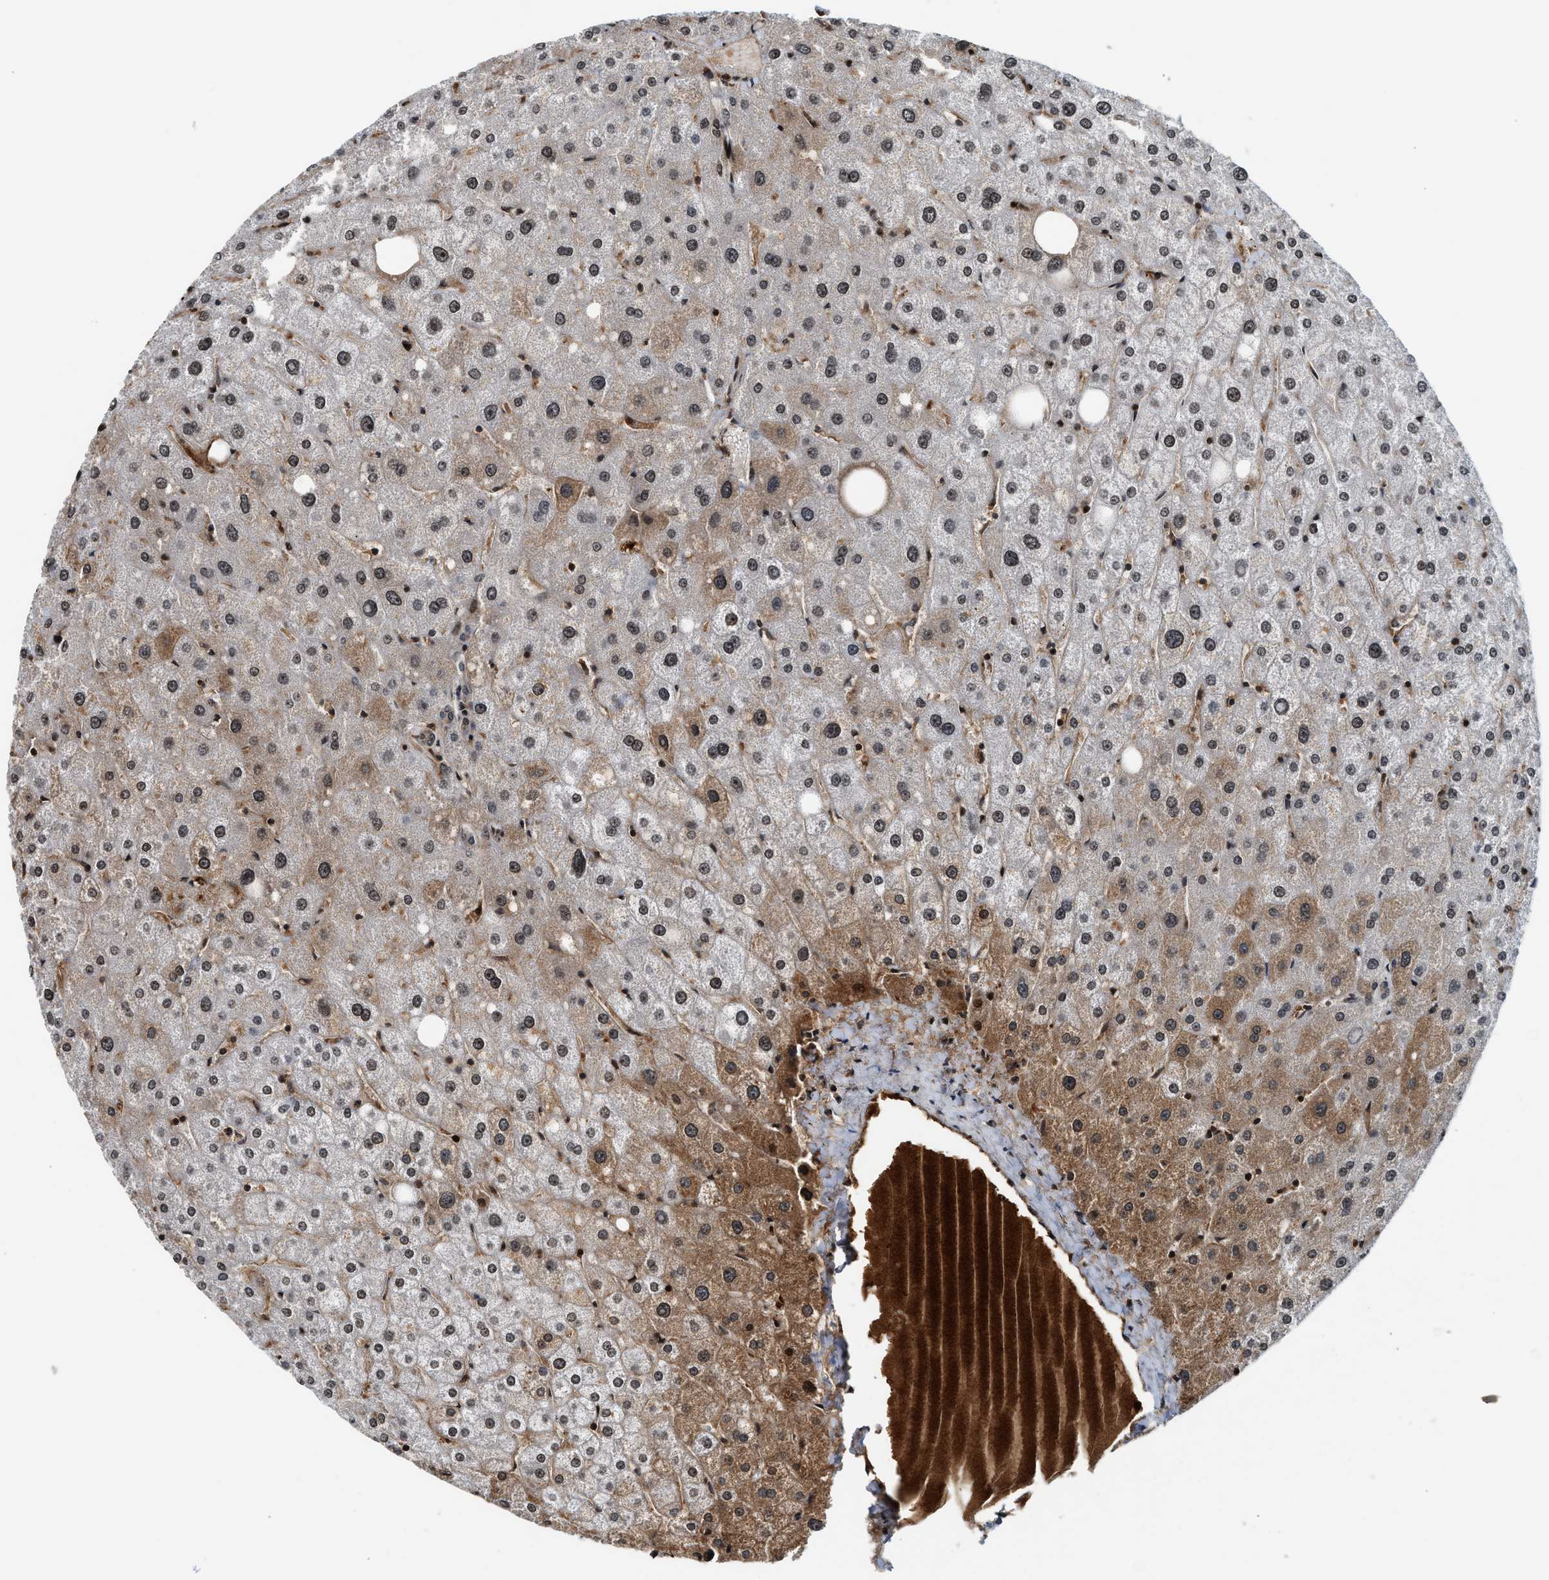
{"staining": {"intensity": "weak", "quantity": "25%-75%", "location": "cytoplasmic/membranous,nuclear"}, "tissue": "liver", "cell_type": "Cholangiocytes", "image_type": "normal", "snomed": [{"axis": "morphology", "description": "Normal tissue, NOS"}, {"axis": "topography", "description": "Liver"}], "caption": "Protein positivity by immunohistochemistry (IHC) reveals weak cytoplasmic/membranous,nuclear positivity in approximately 25%-75% of cholangiocytes in unremarkable liver.", "gene": "MDM2", "patient": {"sex": "male", "age": 73}}